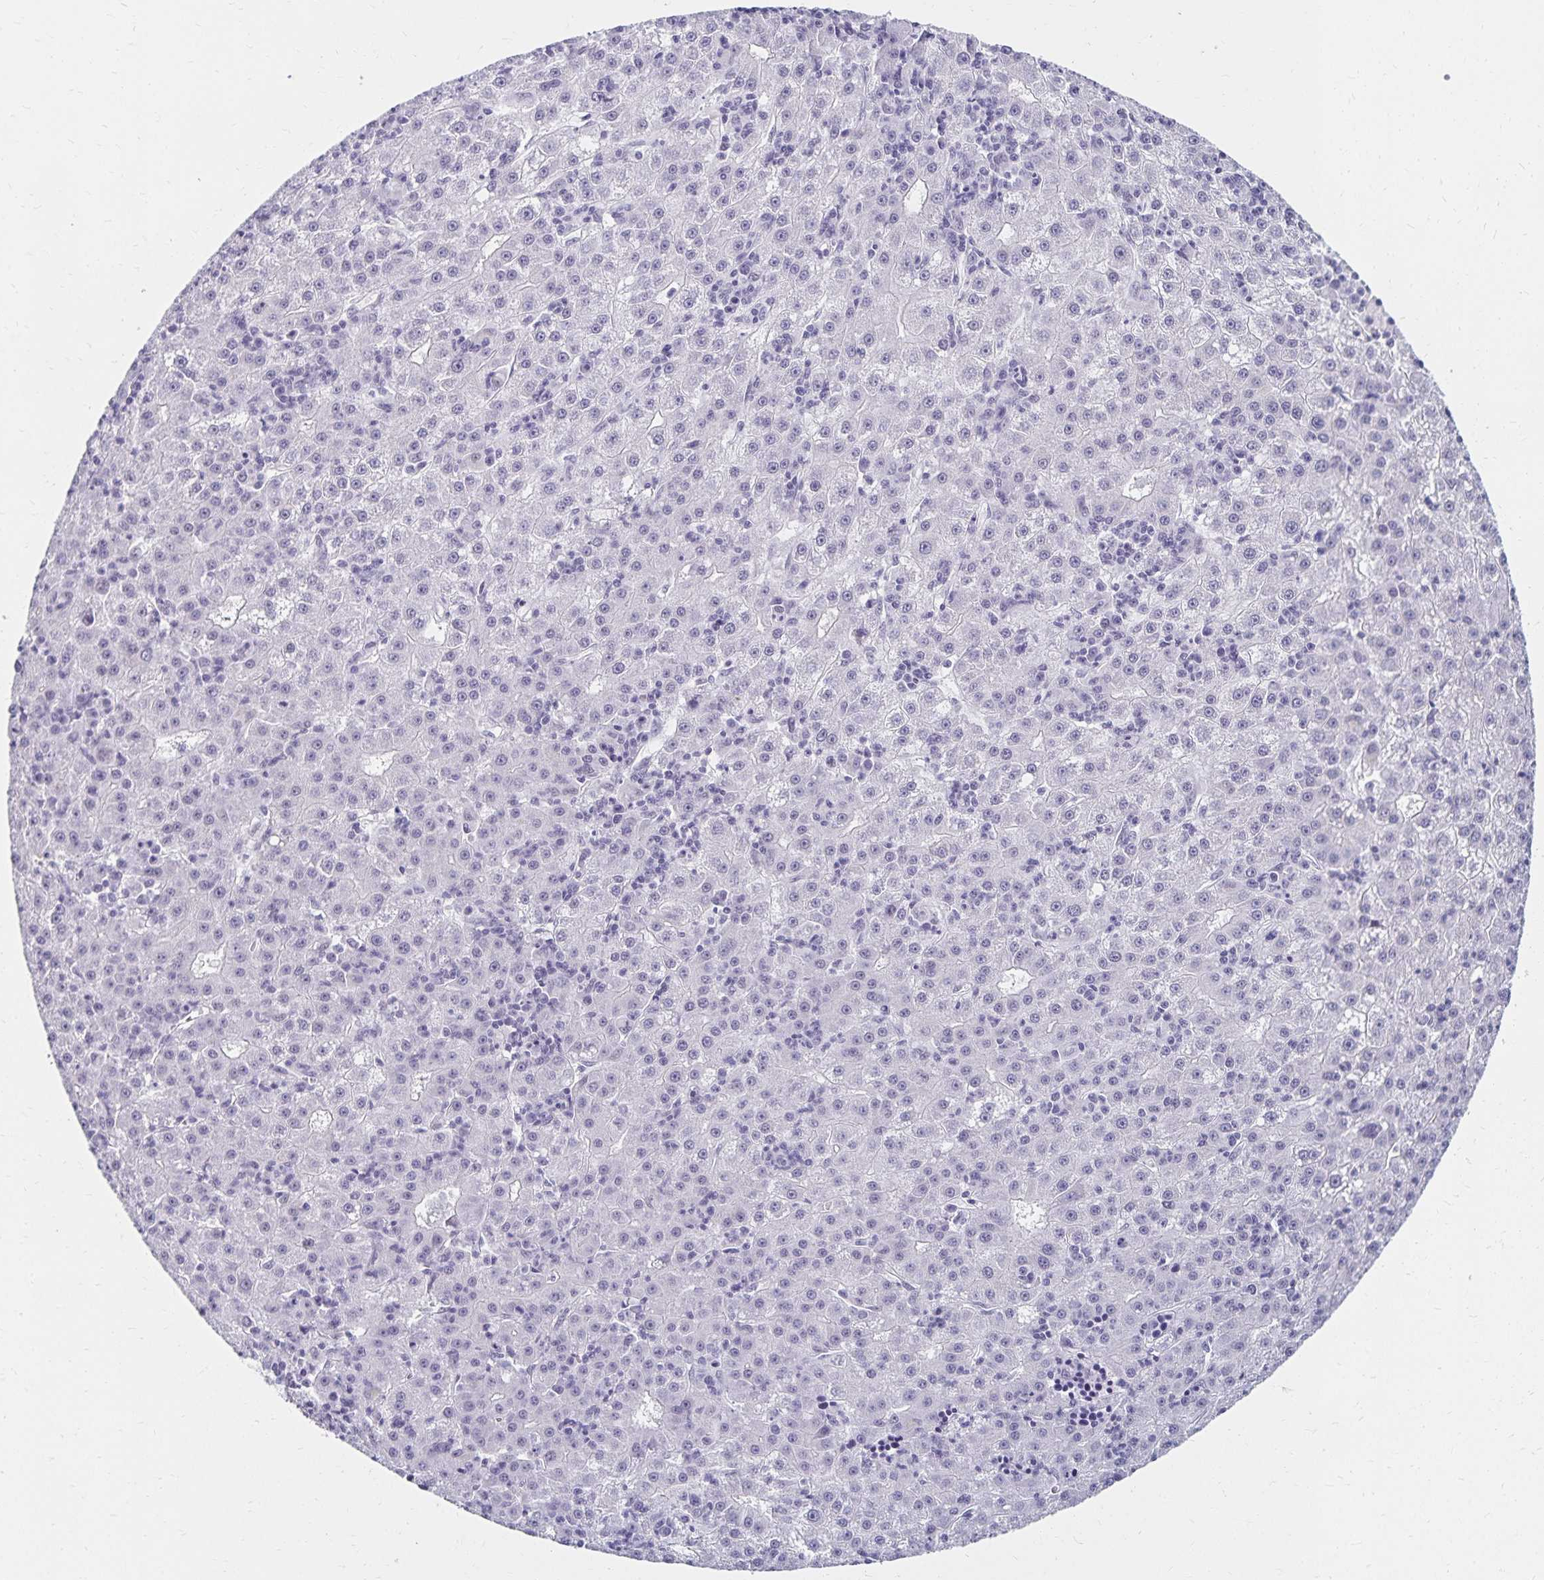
{"staining": {"intensity": "negative", "quantity": "none", "location": "none"}, "tissue": "liver cancer", "cell_type": "Tumor cells", "image_type": "cancer", "snomed": [{"axis": "morphology", "description": "Carcinoma, Hepatocellular, NOS"}, {"axis": "topography", "description": "Liver"}], "caption": "This image is of hepatocellular carcinoma (liver) stained with immunohistochemistry to label a protein in brown with the nuclei are counter-stained blue. There is no staining in tumor cells.", "gene": "C20orf85", "patient": {"sex": "male", "age": 76}}